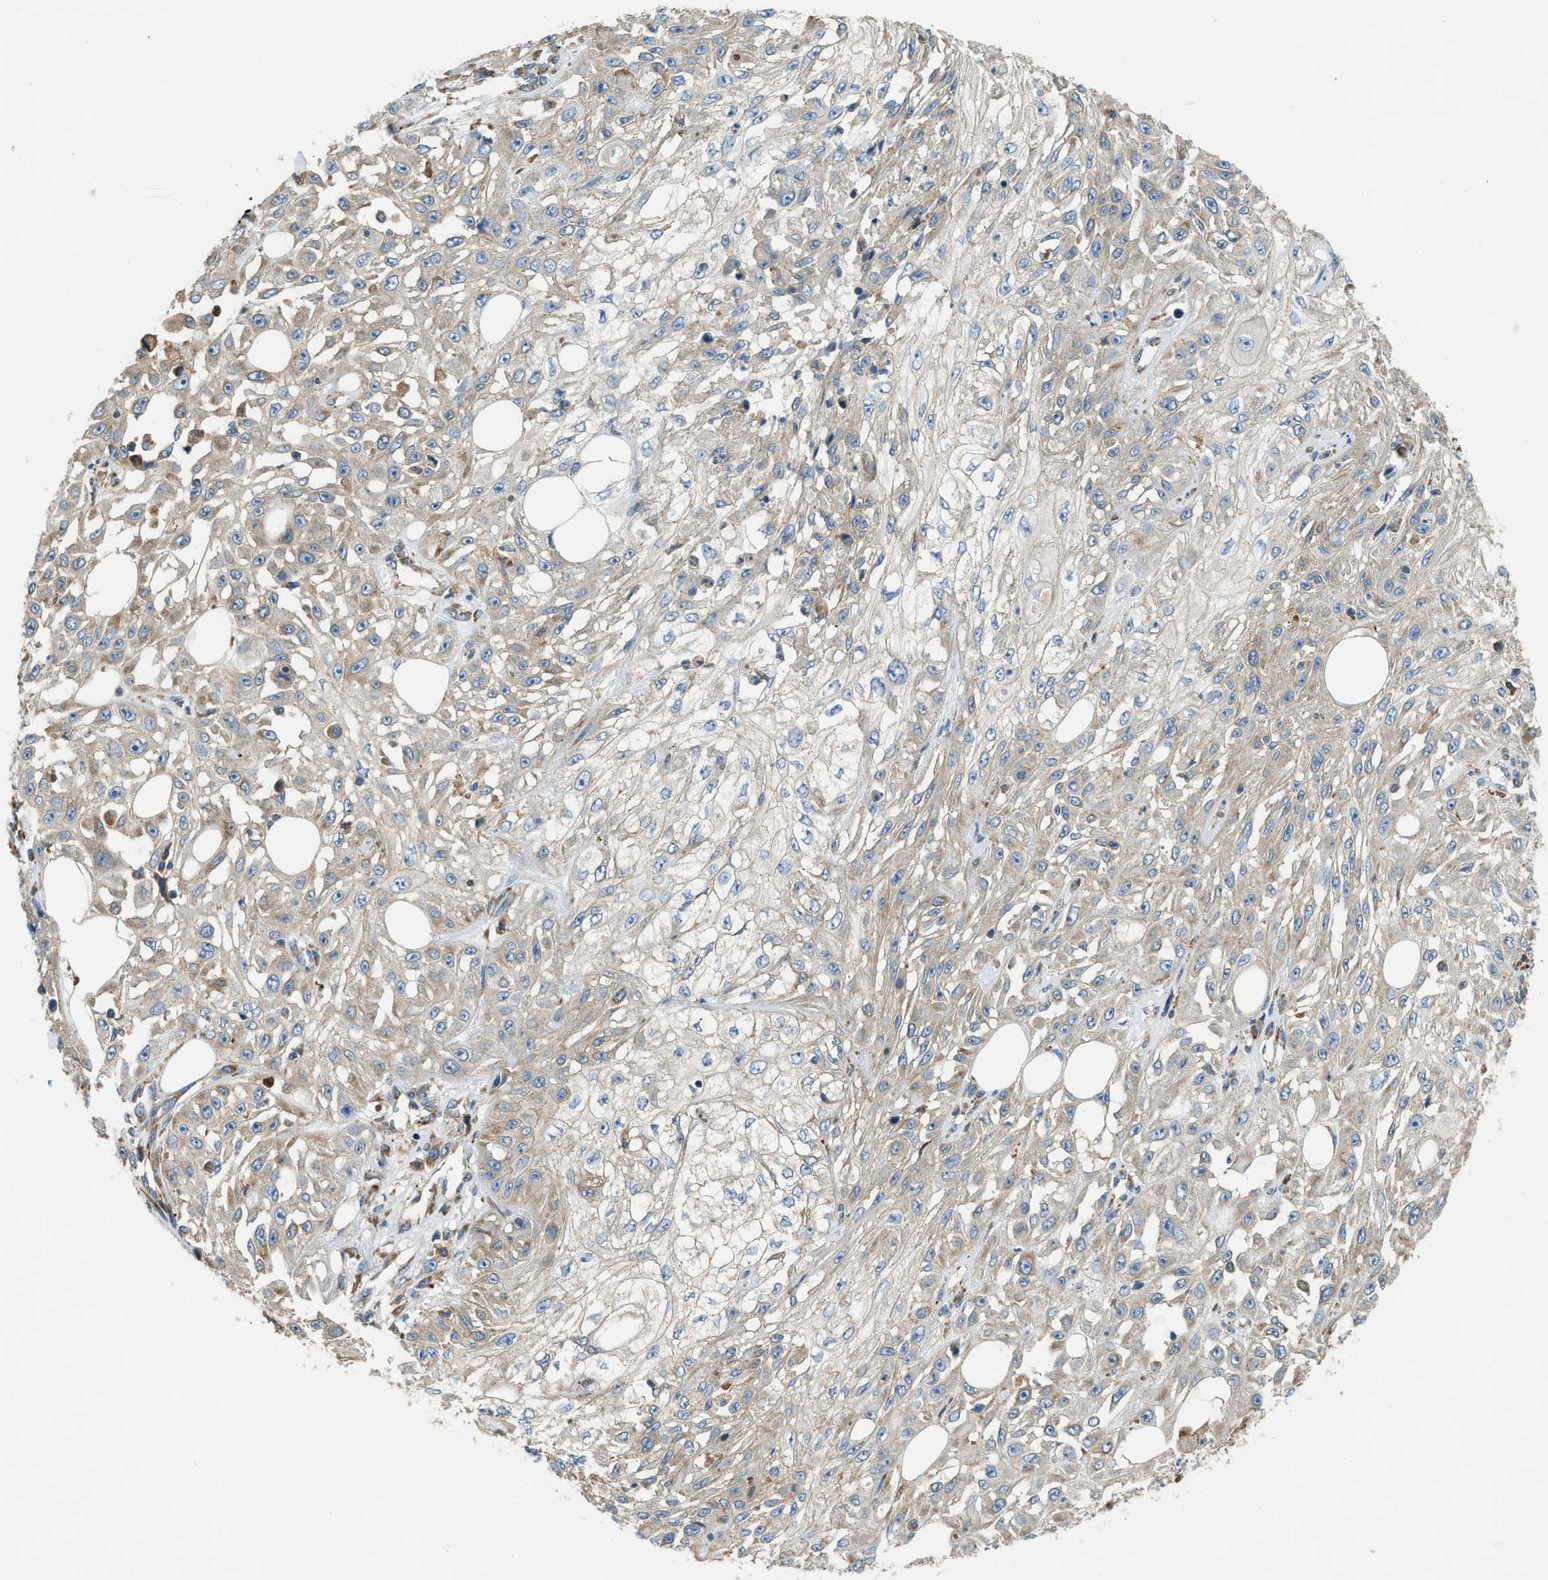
{"staining": {"intensity": "weak", "quantity": "25%-75%", "location": "cytoplasmic/membranous"}, "tissue": "skin cancer", "cell_type": "Tumor cells", "image_type": "cancer", "snomed": [{"axis": "morphology", "description": "Squamous cell carcinoma, NOS"}, {"axis": "morphology", "description": "Squamous cell carcinoma, metastatic, NOS"}, {"axis": "topography", "description": "Skin"}, {"axis": "topography", "description": "Lymph node"}], "caption": "Approximately 25%-75% of tumor cells in skin metastatic squamous cell carcinoma reveal weak cytoplasmic/membranous protein staining as visualized by brown immunohistochemical staining.", "gene": "TMEM68", "patient": {"sex": "male", "age": 75}}